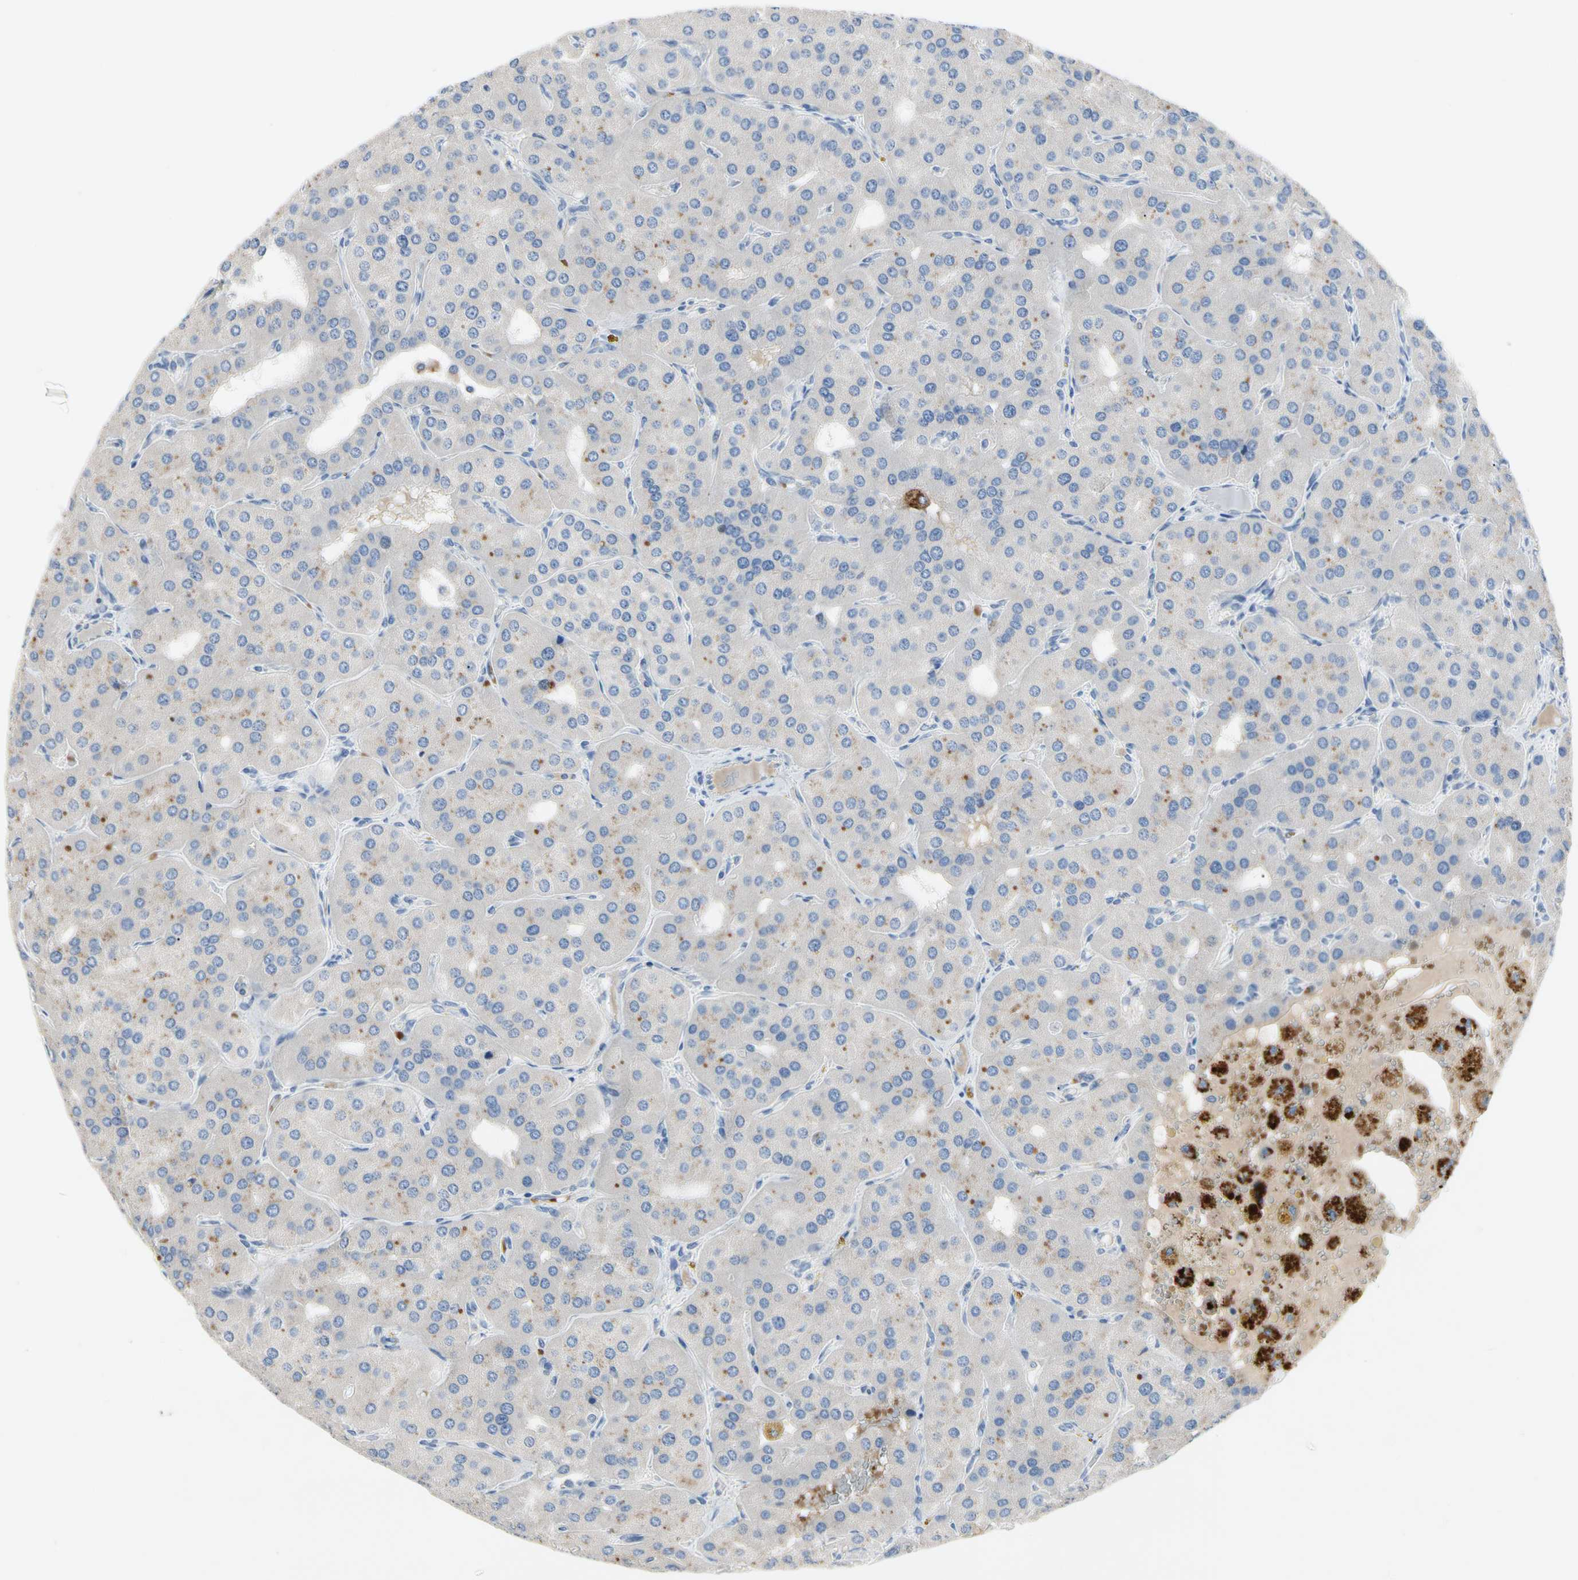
{"staining": {"intensity": "moderate", "quantity": "<25%", "location": "cytoplasmic/membranous"}, "tissue": "parathyroid gland", "cell_type": "Glandular cells", "image_type": "normal", "snomed": [{"axis": "morphology", "description": "Normal tissue, NOS"}, {"axis": "morphology", "description": "Adenoma, NOS"}, {"axis": "topography", "description": "Parathyroid gland"}], "caption": "Immunohistochemistry micrograph of unremarkable human parathyroid gland stained for a protein (brown), which shows low levels of moderate cytoplasmic/membranous staining in approximately <25% of glandular cells.", "gene": "RETSAT", "patient": {"sex": "female", "age": 86}}